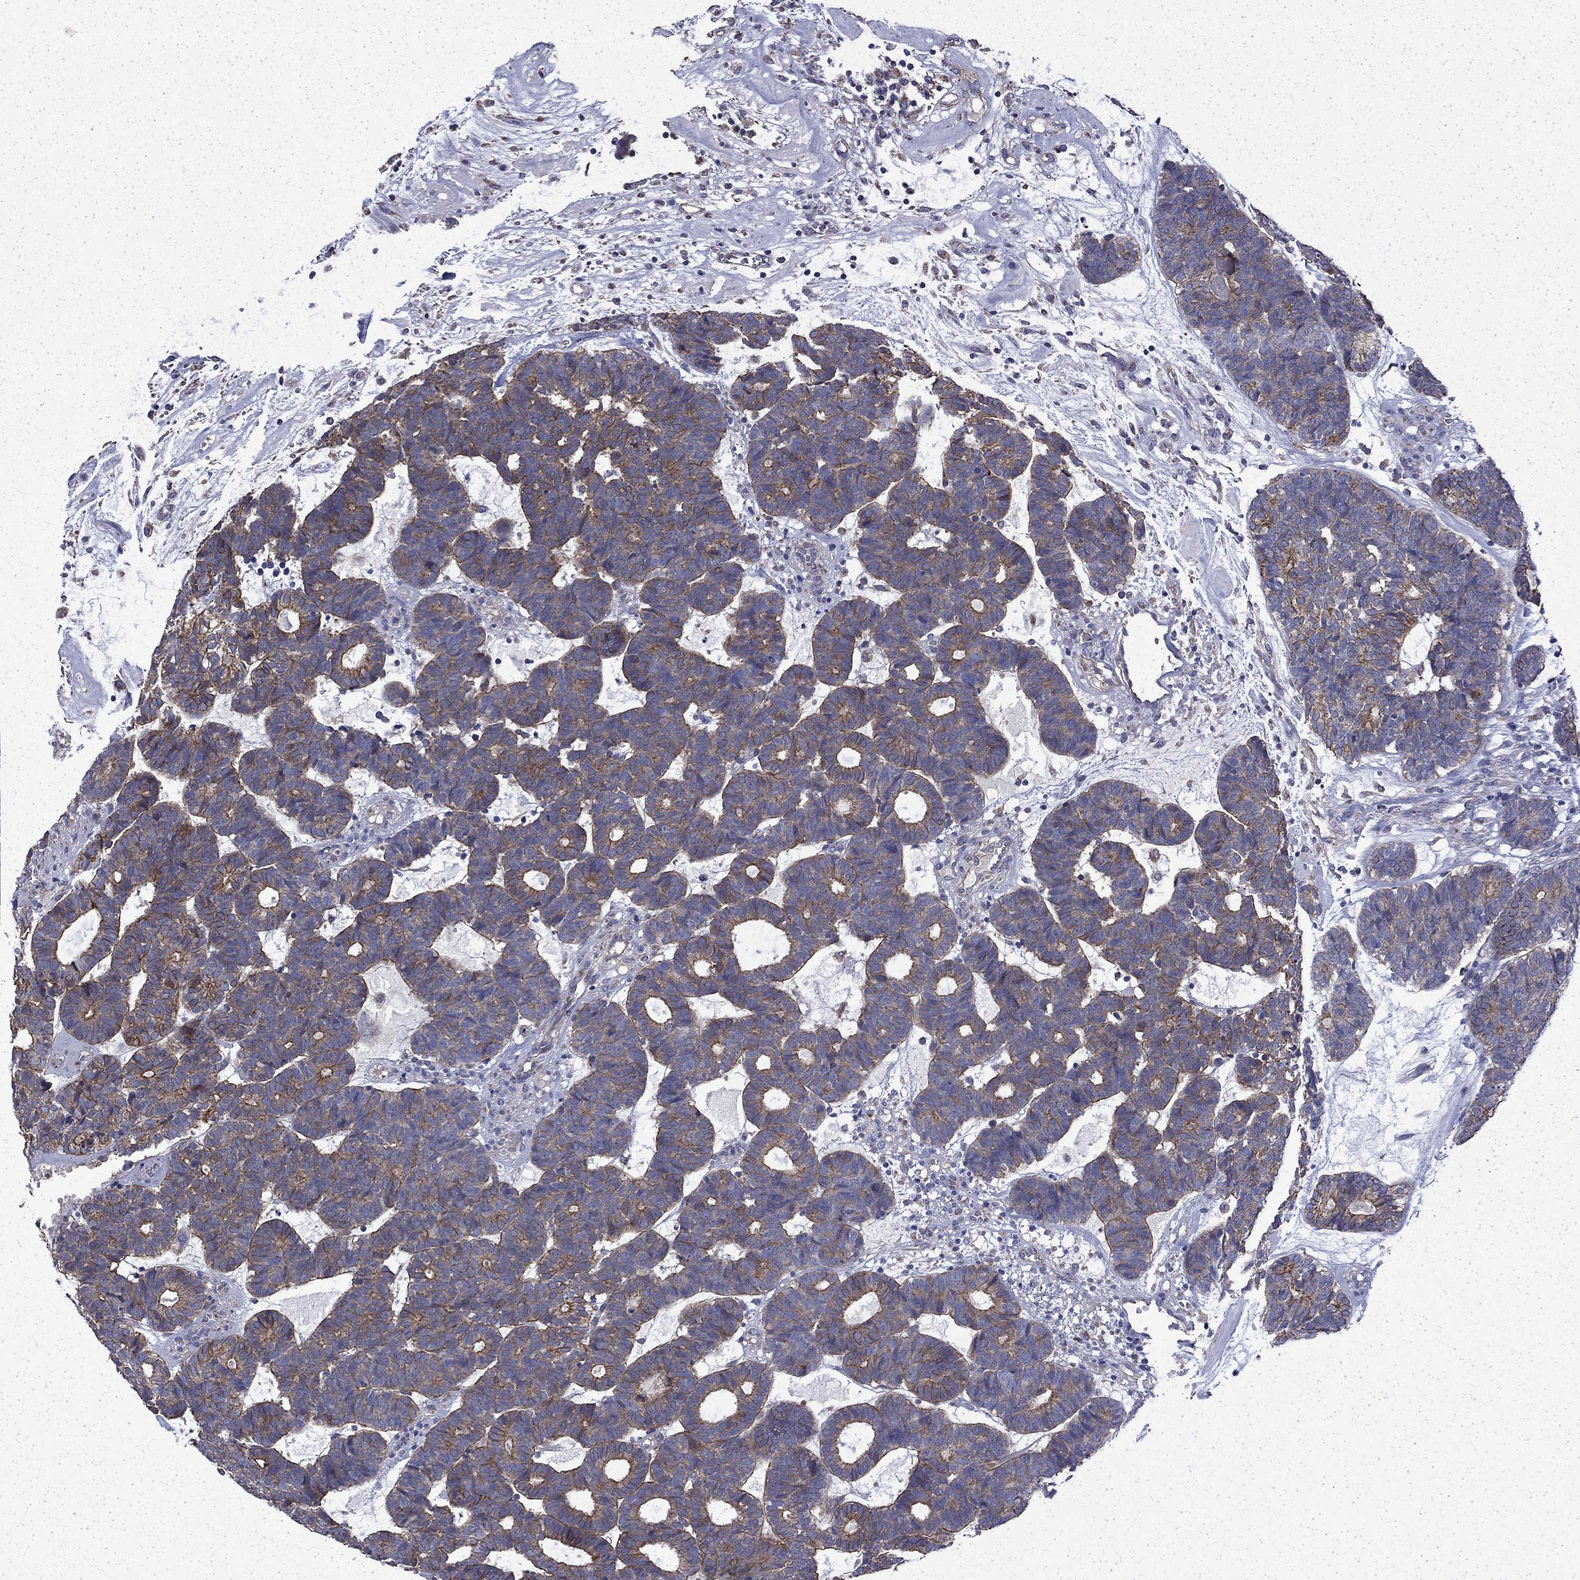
{"staining": {"intensity": "moderate", "quantity": "25%-75%", "location": "cytoplasmic/membranous"}, "tissue": "head and neck cancer", "cell_type": "Tumor cells", "image_type": "cancer", "snomed": [{"axis": "morphology", "description": "Adenocarcinoma, NOS"}, {"axis": "topography", "description": "Head-Neck"}], "caption": "Adenocarcinoma (head and neck) stained with a protein marker exhibits moderate staining in tumor cells.", "gene": "DTNA", "patient": {"sex": "female", "age": 81}}